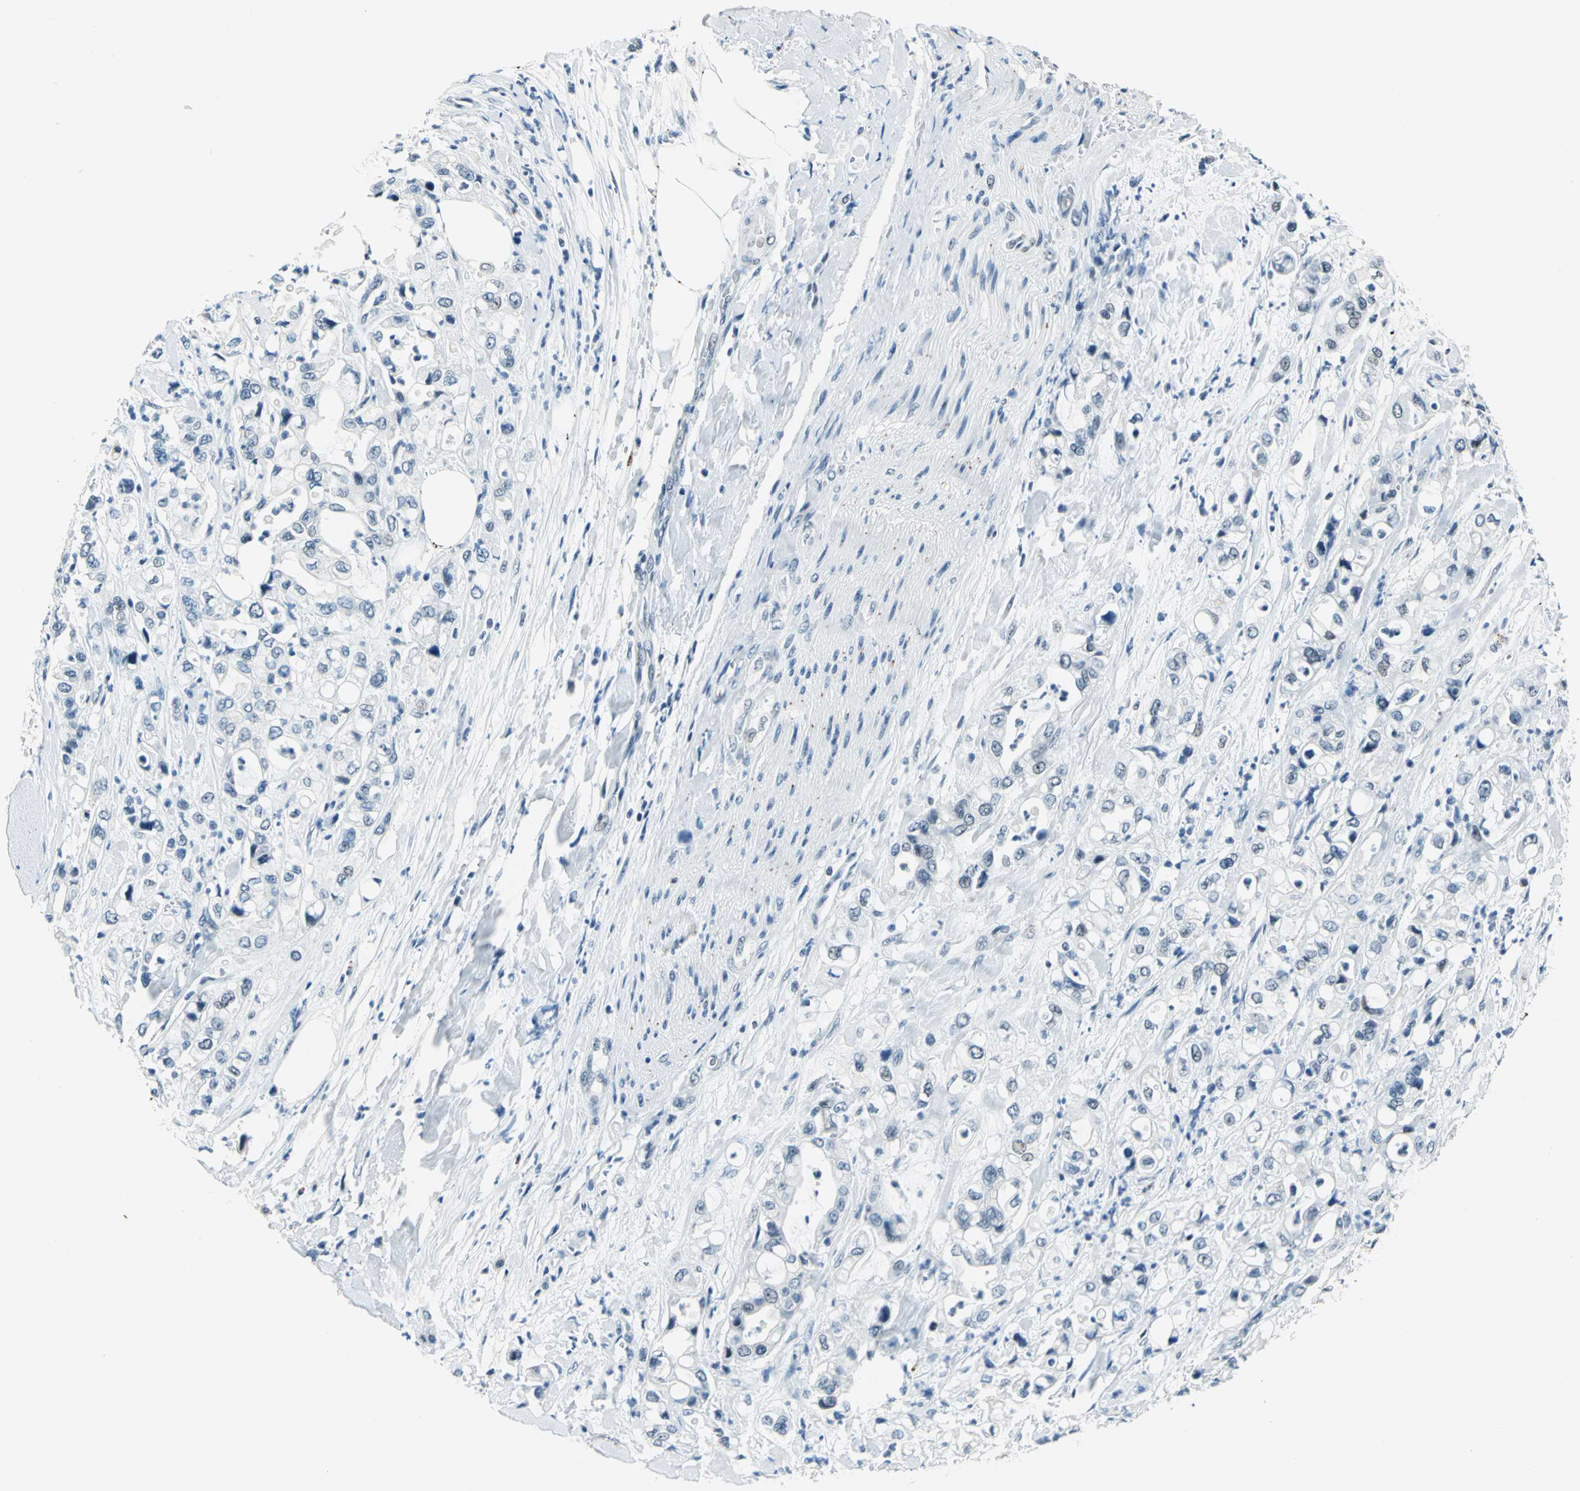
{"staining": {"intensity": "negative", "quantity": "none", "location": "none"}, "tissue": "pancreatic cancer", "cell_type": "Tumor cells", "image_type": "cancer", "snomed": [{"axis": "morphology", "description": "Adenocarcinoma, NOS"}, {"axis": "topography", "description": "Pancreas"}], "caption": "Immunohistochemistry of pancreatic cancer (adenocarcinoma) exhibits no staining in tumor cells.", "gene": "RAD17", "patient": {"sex": "male", "age": 70}}